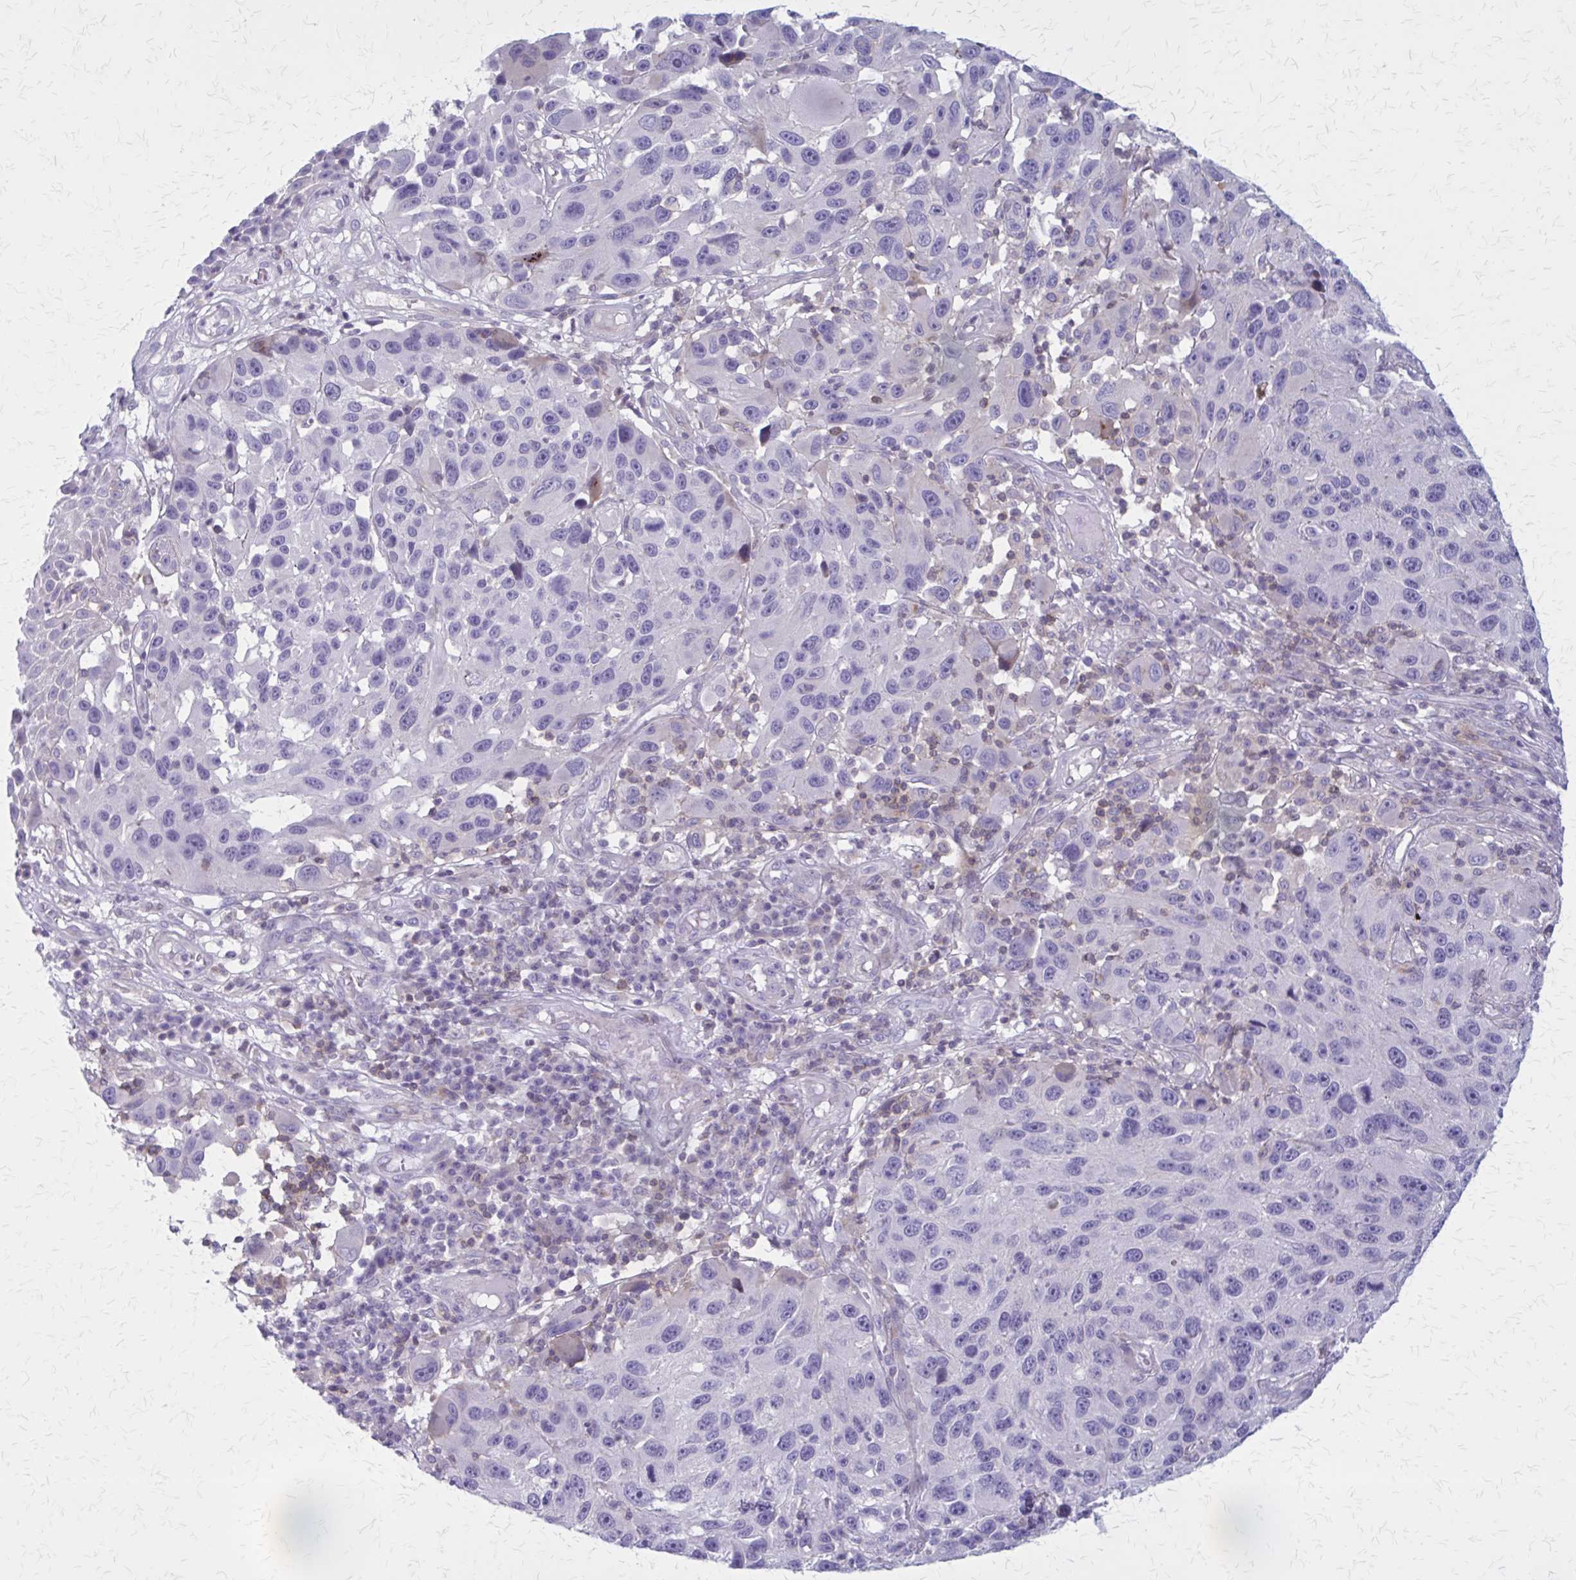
{"staining": {"intensity": "negative", "quantity": "none", "location": "none"}, "tissue": "melanoma", "cell_type": "Tumor cells", "image_type": "cancer", "snomed": [{"axis": "morphology", "description": "Malignant melanoma, NOS"}, {"axis": "topography", "description": "Skin"}], "caption": "Tumor cells are negative for brown protein staining in malignant melanoma.", "gene": "PITPNM1", "patient": {"sex": "male", "age": 53}}